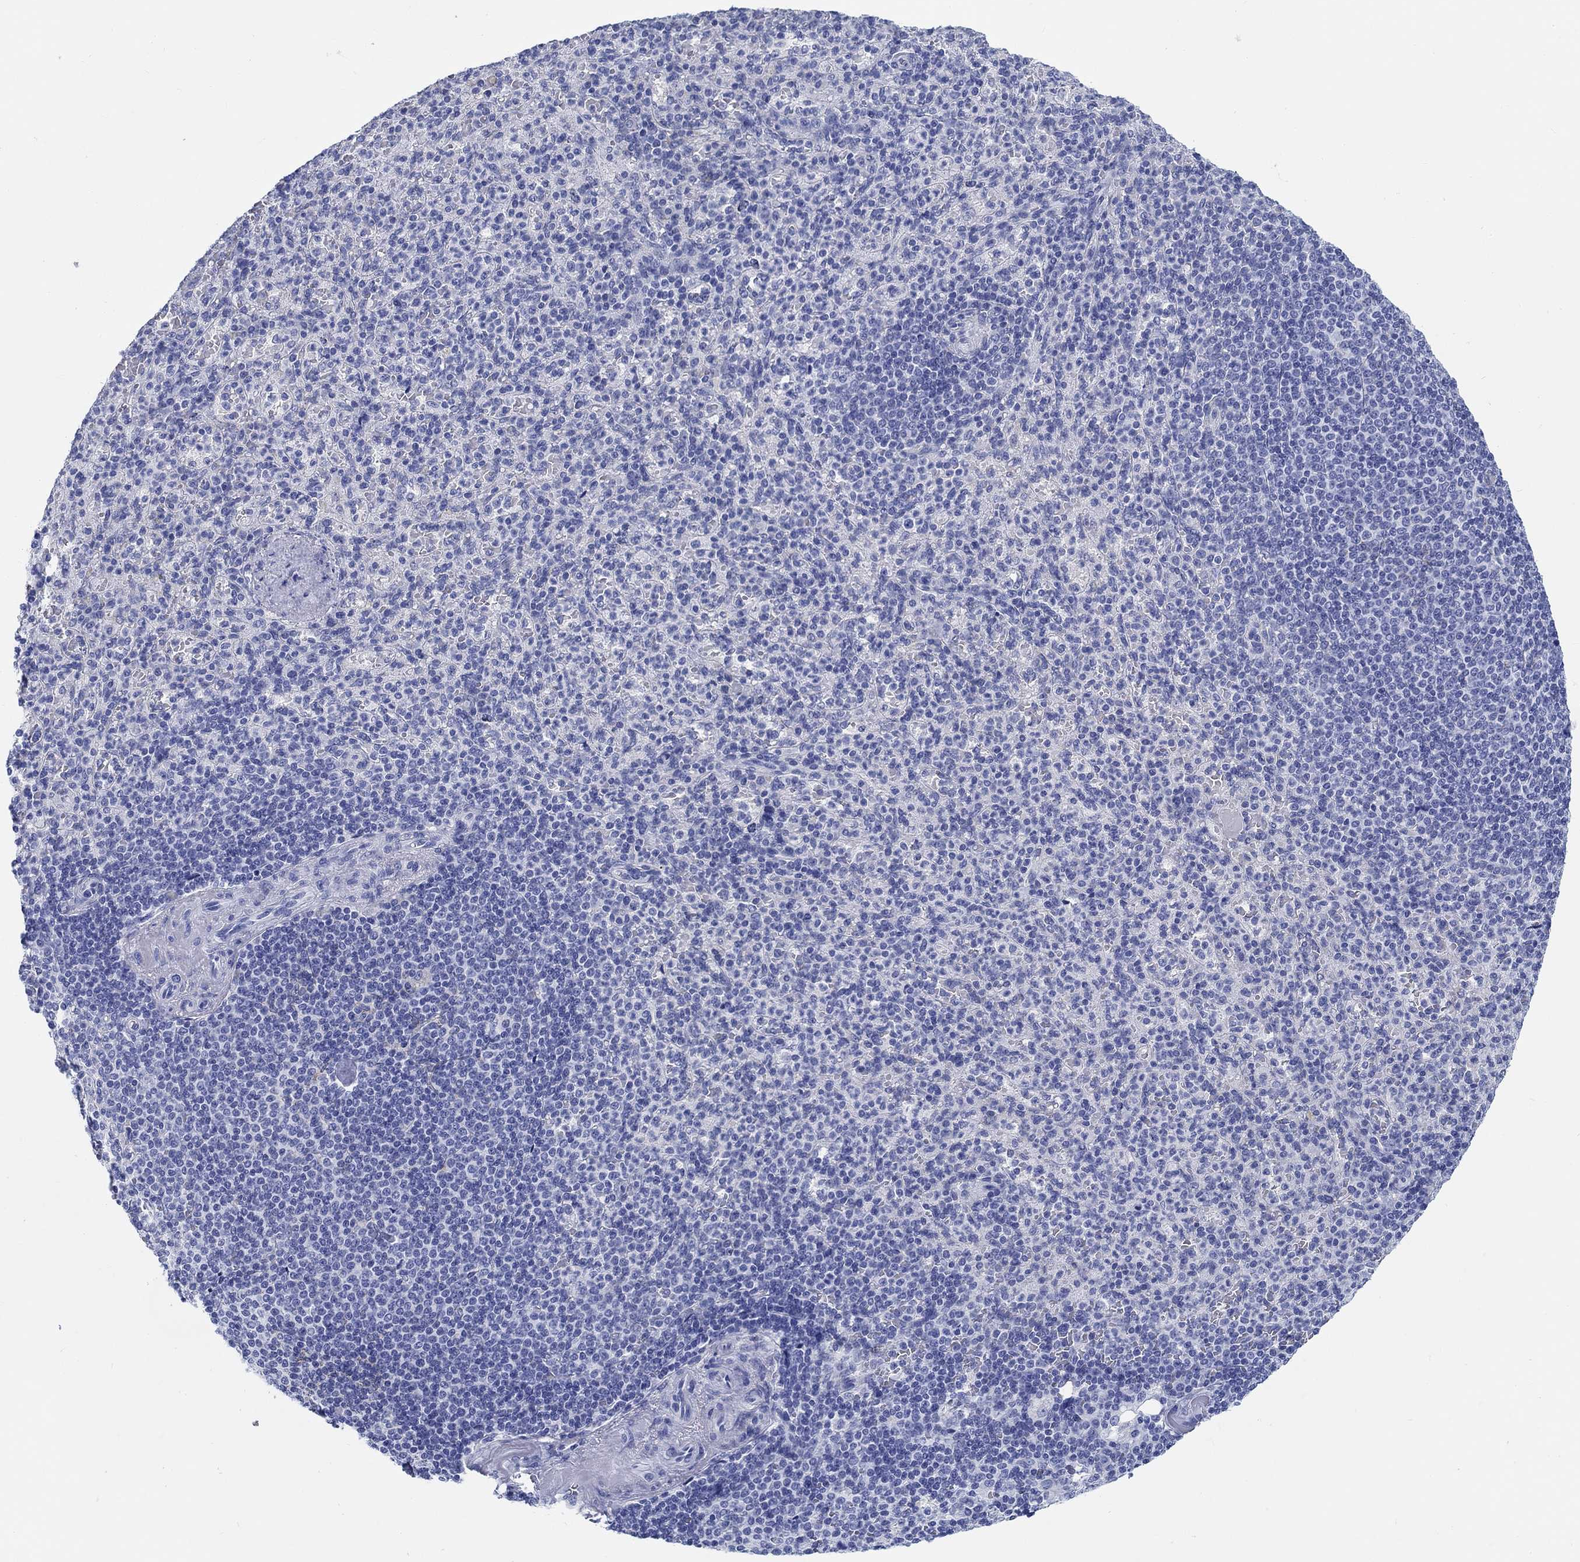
{"staining": {"intensity": "negative", "quantity": "none", "location": "none"}, "tissue": "spleen", "cell_type": "Cells in red pulp", "image_type": "normal", "snomed": [{"axis": "morphology", "description": "Normal tissue, NOS"}, {"axis": "topography", "description": "Spleen"}], "caption": "The micrograph exhibits no staining of cells in red pulp in benign spleen. Brightfield microscopy of IHC stained with DAB (brown) and hematoxylin (blue), captured at high magnification.", "gene": "RD3L", "patient": {"sex": "female", "age": 74}}